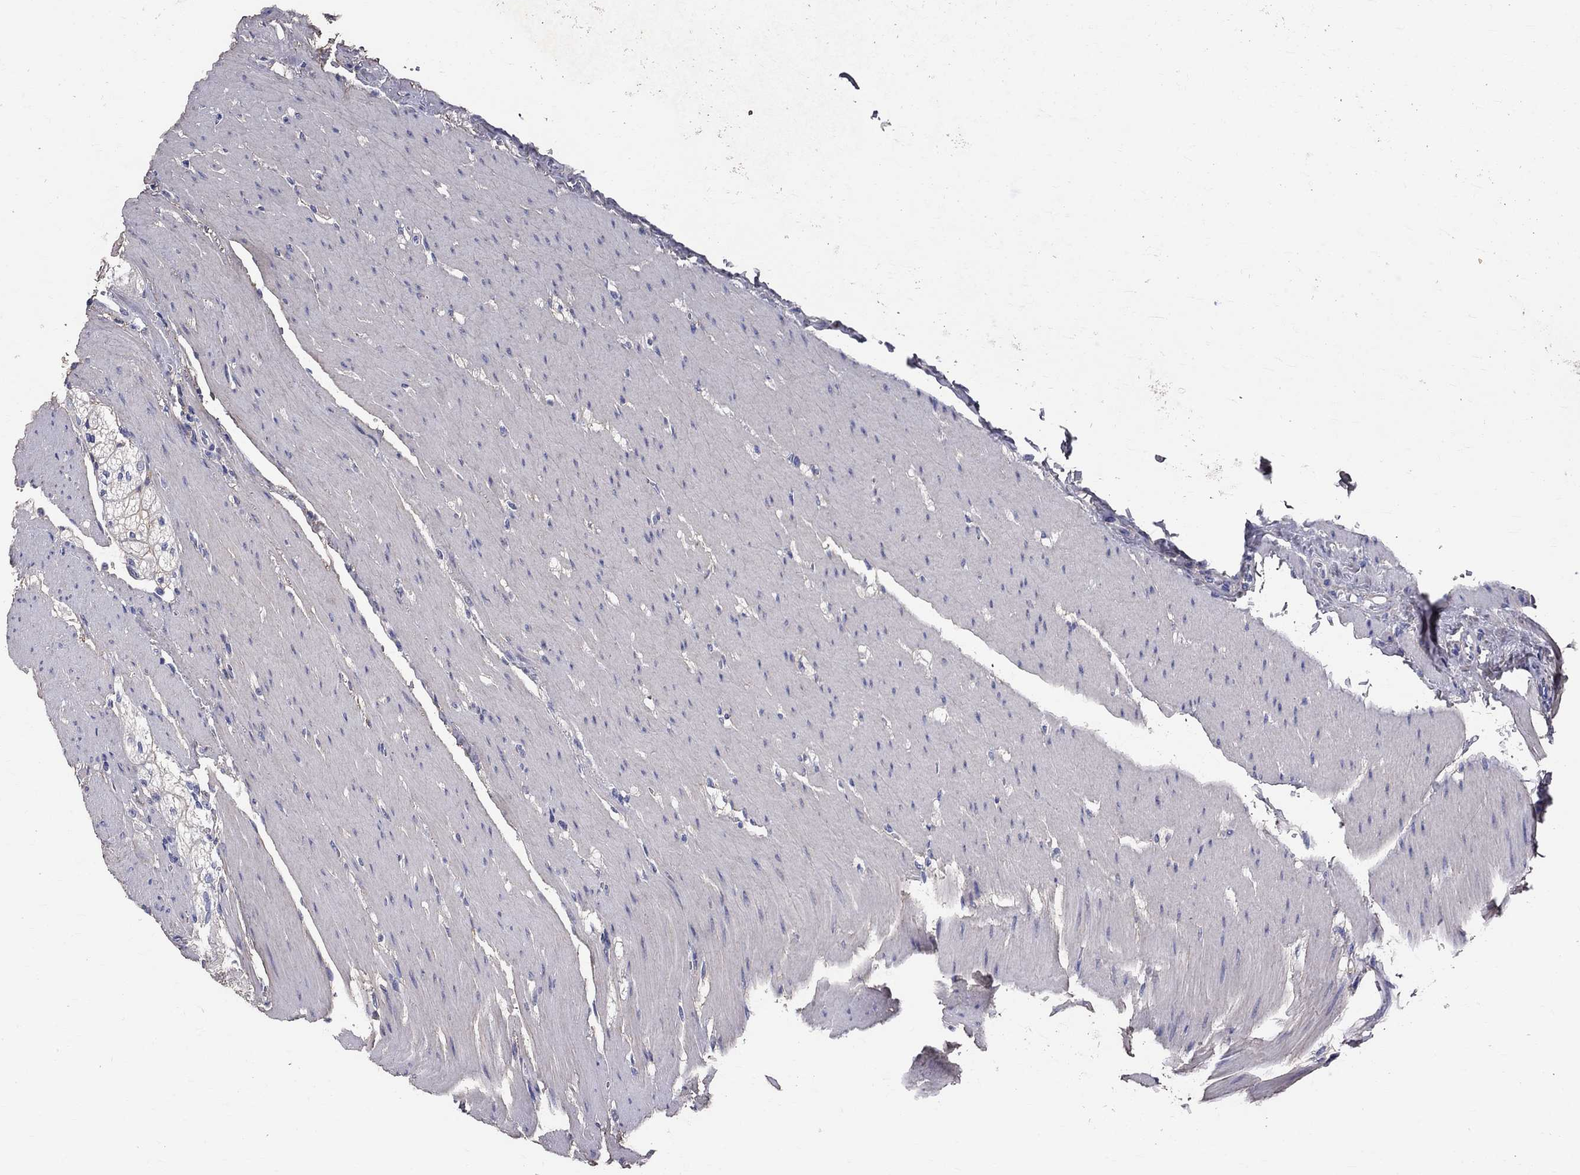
{"staining": {"intensity": "negative", "quantity": "none", "location": "none"}, "tissue": "colon", "cell_type": "Endothelial cells", "image_type": "normal", "snomed": [{"axis": "morphology", "description": "Normal tissue, NOS"}, {"axis": "topography", "description": "Colon"}], "caption": "Benign colon was stained to show a protein in brown. There is no significant positivity in endothelial cells.", "gene": "ANXA10", "patient": {"sex": "female", "age": 65}}